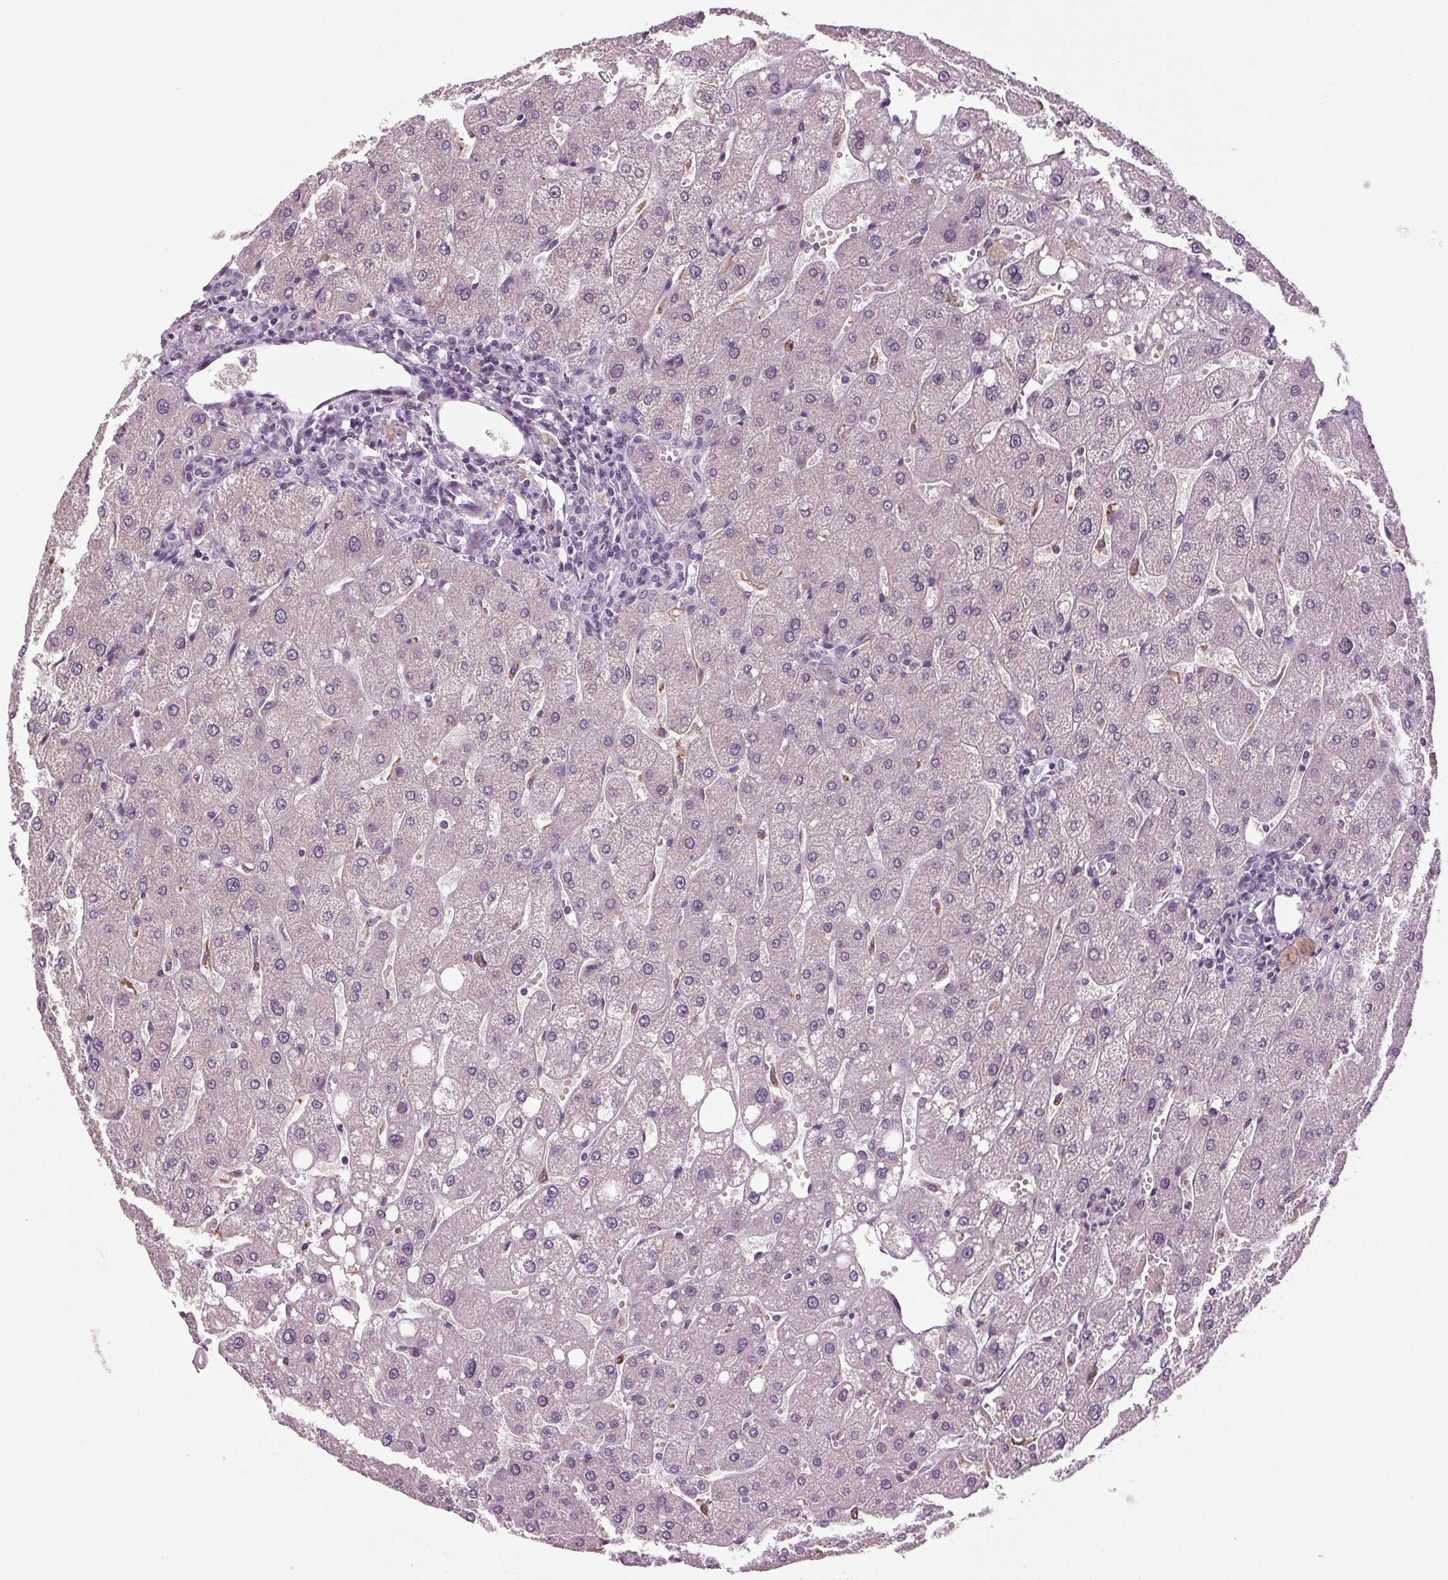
{"staining": {"intensity": "negative", "quantity": "none", "location": "none"}, "tissue": "liver", "cell_type": "Cholangiocytes", "image_type": "normal", "snomed": [{"axis": "morphology", "description": "Normal tissue, NOS"}, {"axis": "topography", "description": "Liver"}], "caption": "This is an immunohistochemistry (IHC) micrograph of benign human liver. There is no positivity in cholangiocytes.", "gene": "DNAH12", "patient": {"sex": "male", "age": 67}}